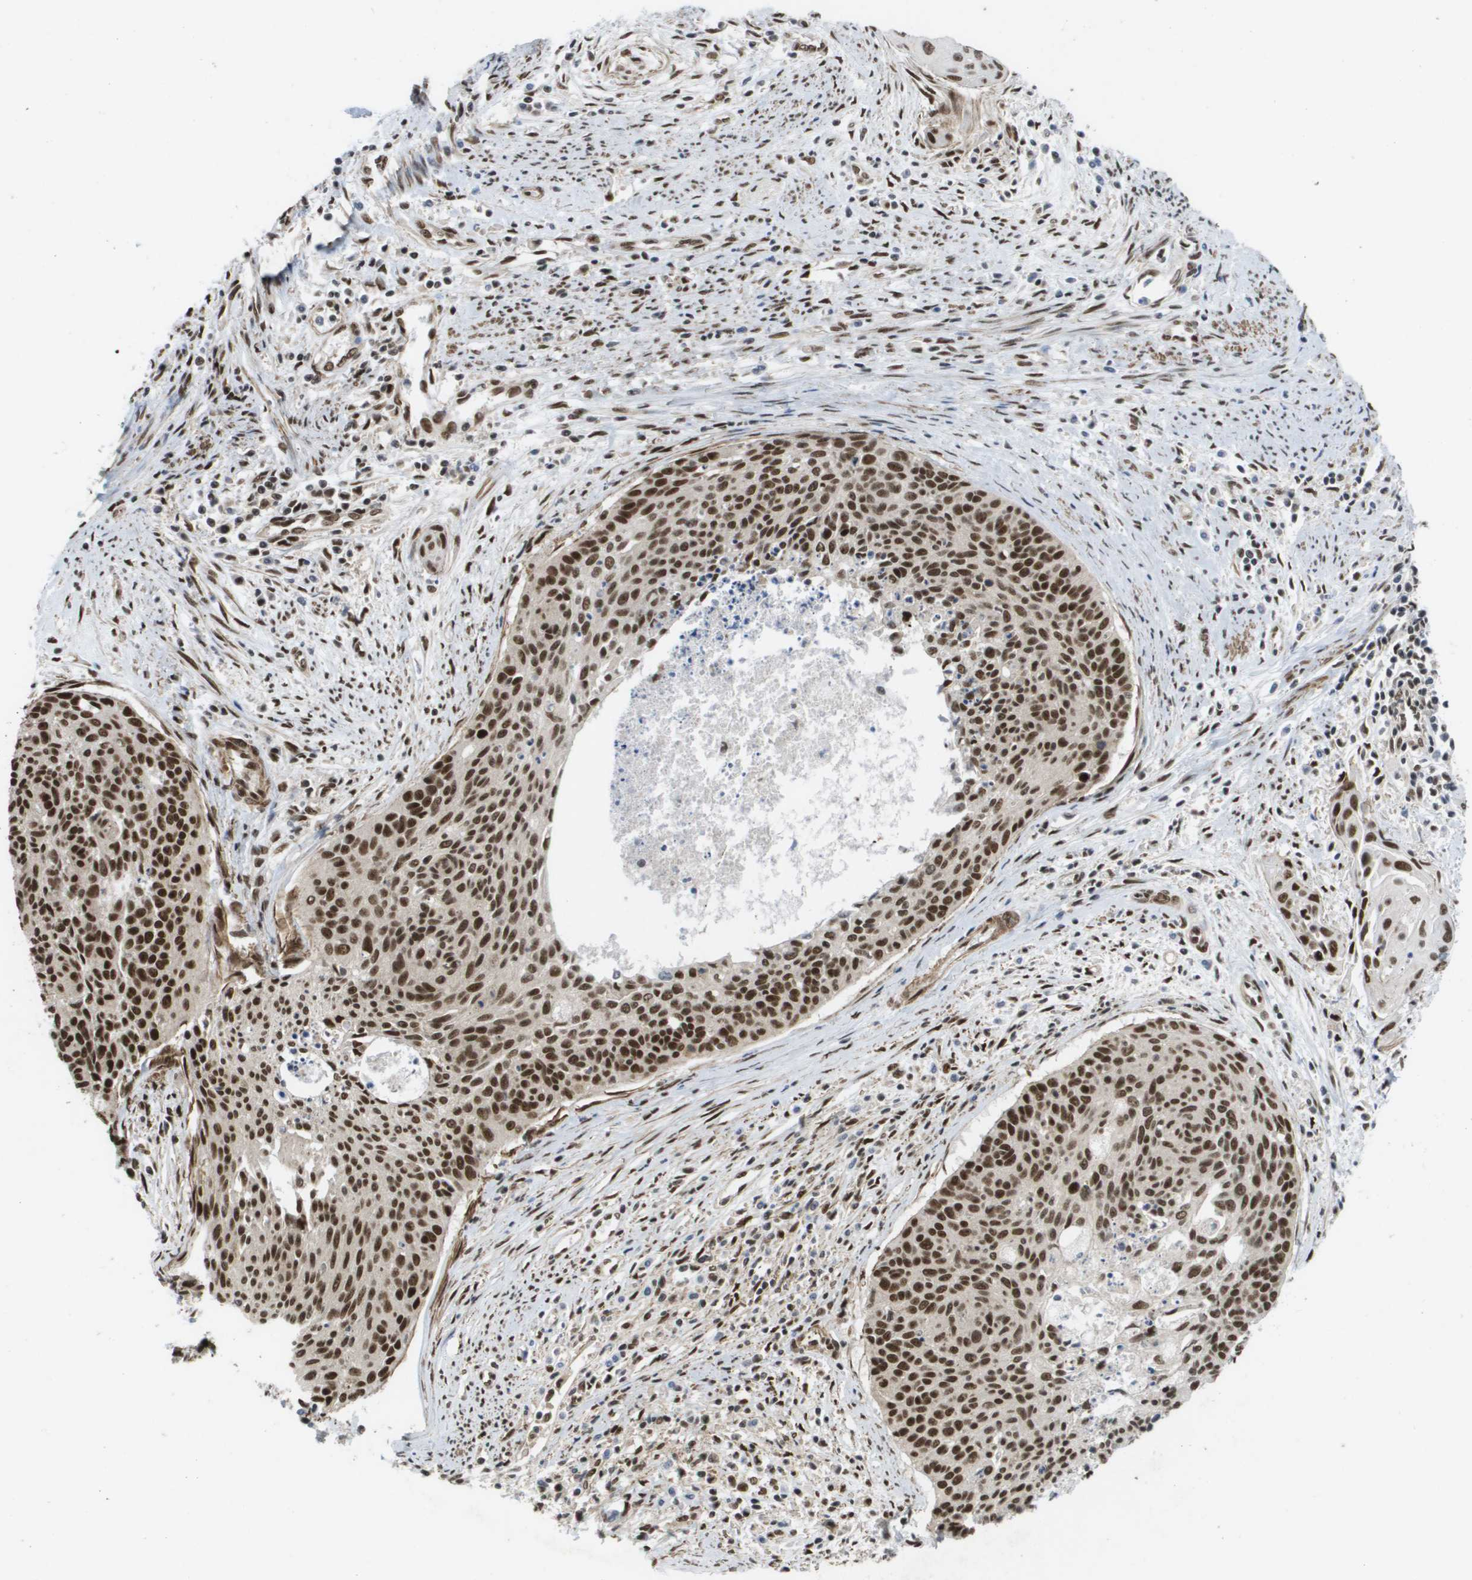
{"staining": {"intensity": "strong", "quantity": ">75%", "location": "nuclear"}, "tissue": "cervical cancer", "cell_type": "Tumor cells", "image_type": "cancer", "snomed": [{"axis": "morphology", "description": "Squamous cell carcinoma, NOS"}, {"axis": "topography", "description": "Cervix"}], "caption": "IHC photomicrograph of squamous cell carcinoma (cervical) stained for a protein (brown), which displays high levels of strong nuclear expression in approximately >75% of tumor cells.", "gene": "CDT1", "patient": {"sex": "female", "age": 55}}